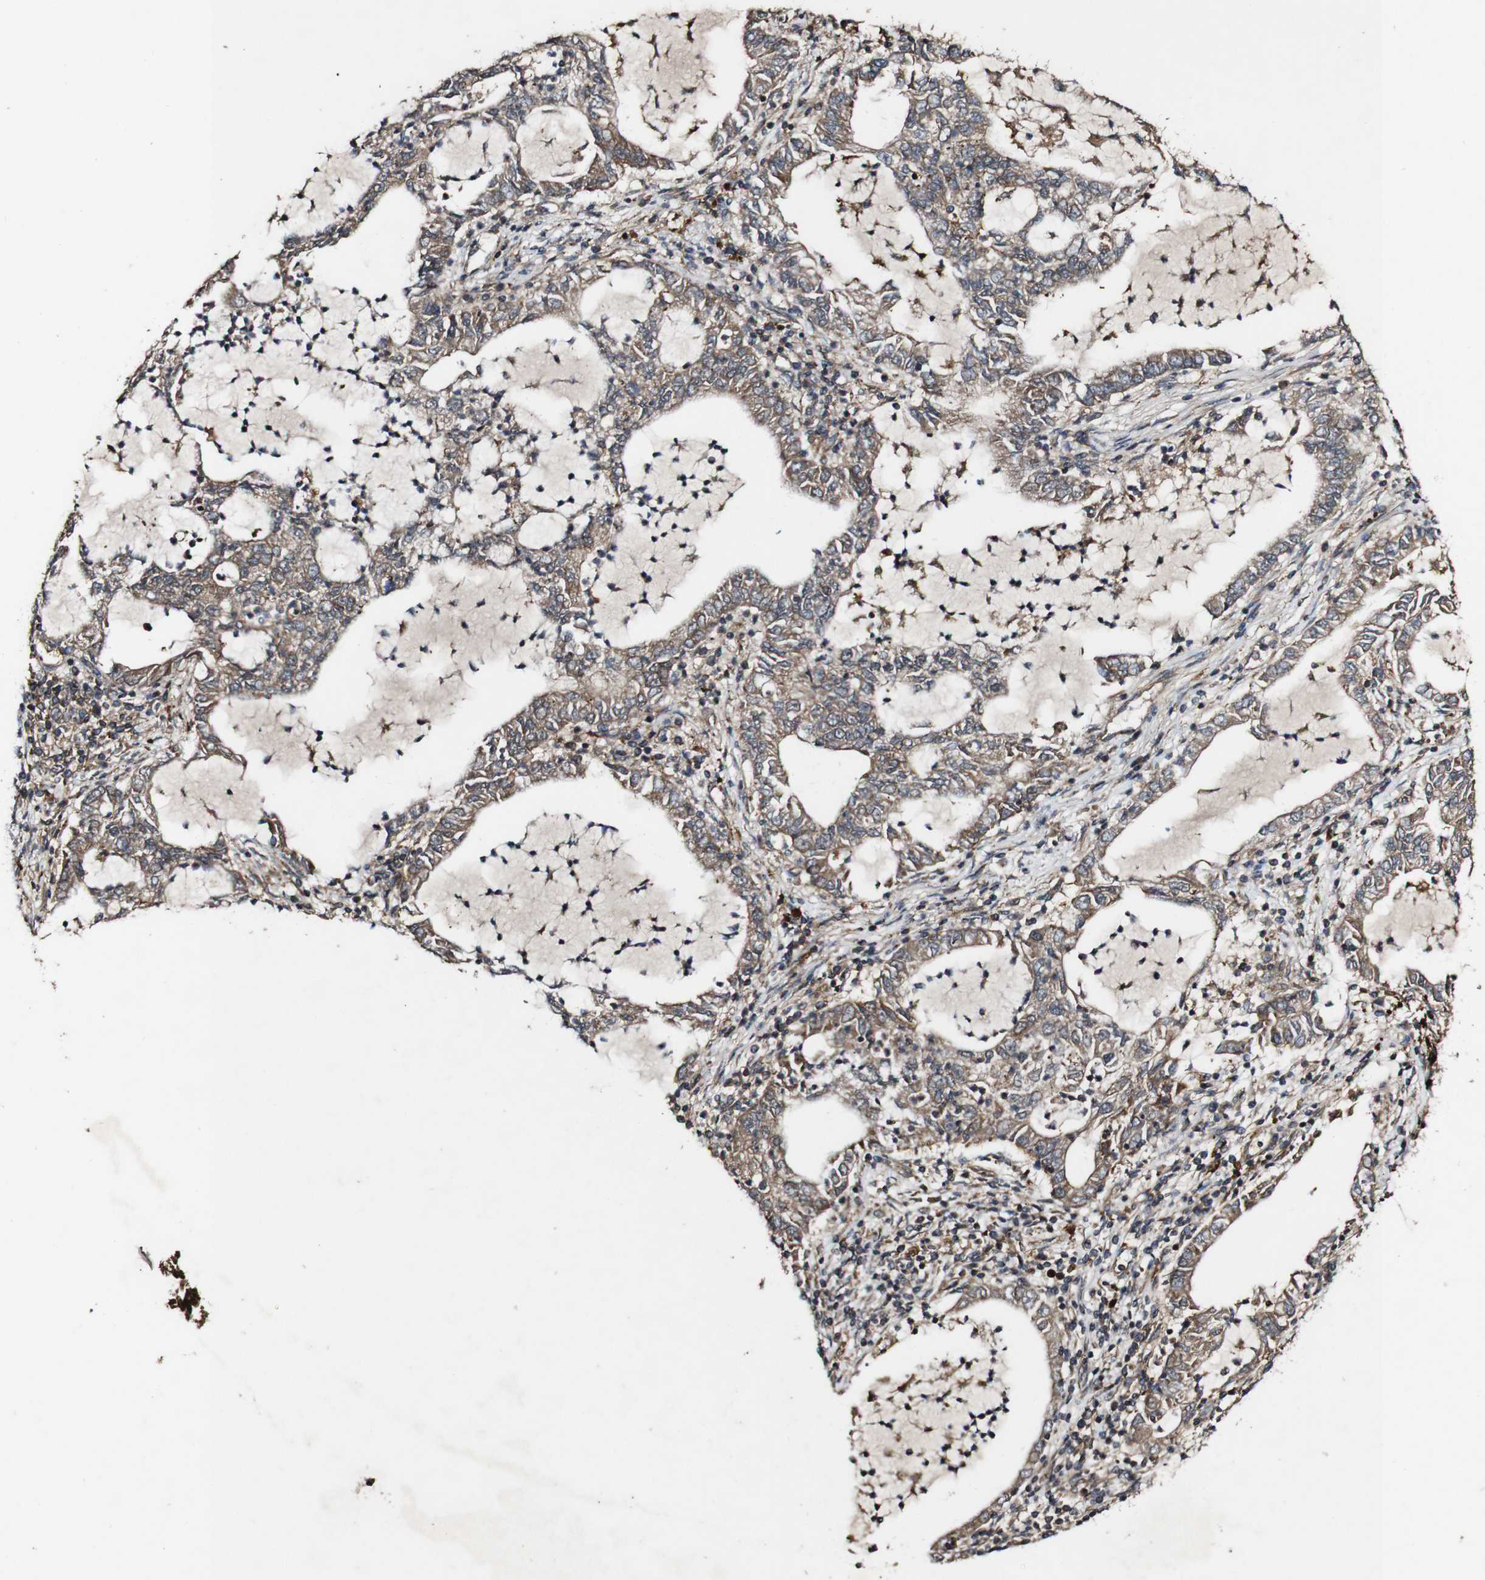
{"staining": {"intensity": "moderate", "quantity": ">75%", "location": "cytoplasmic/membranous"}, "tissue": "lung cancer", "cell_type": "Tumor cells", "image_type": "cancer", "snomed": [{"axis": "morphology", "description": "Squamous cell carcinoma, NOS"}, {"axis": "topography", "description": "Lung"}], "caption": "This photomicrograph demonstrates lung squamous cell carcinoma stained with immunohistochemistry (IHC) to label a protein in brown. The cytoplasmic/membranous of tumor cells show moderate positivity for the protein. Nuclei are counter-stained blue.", "gene": "BTN3A3", "patient": {"sex": "male", "age": 71}}